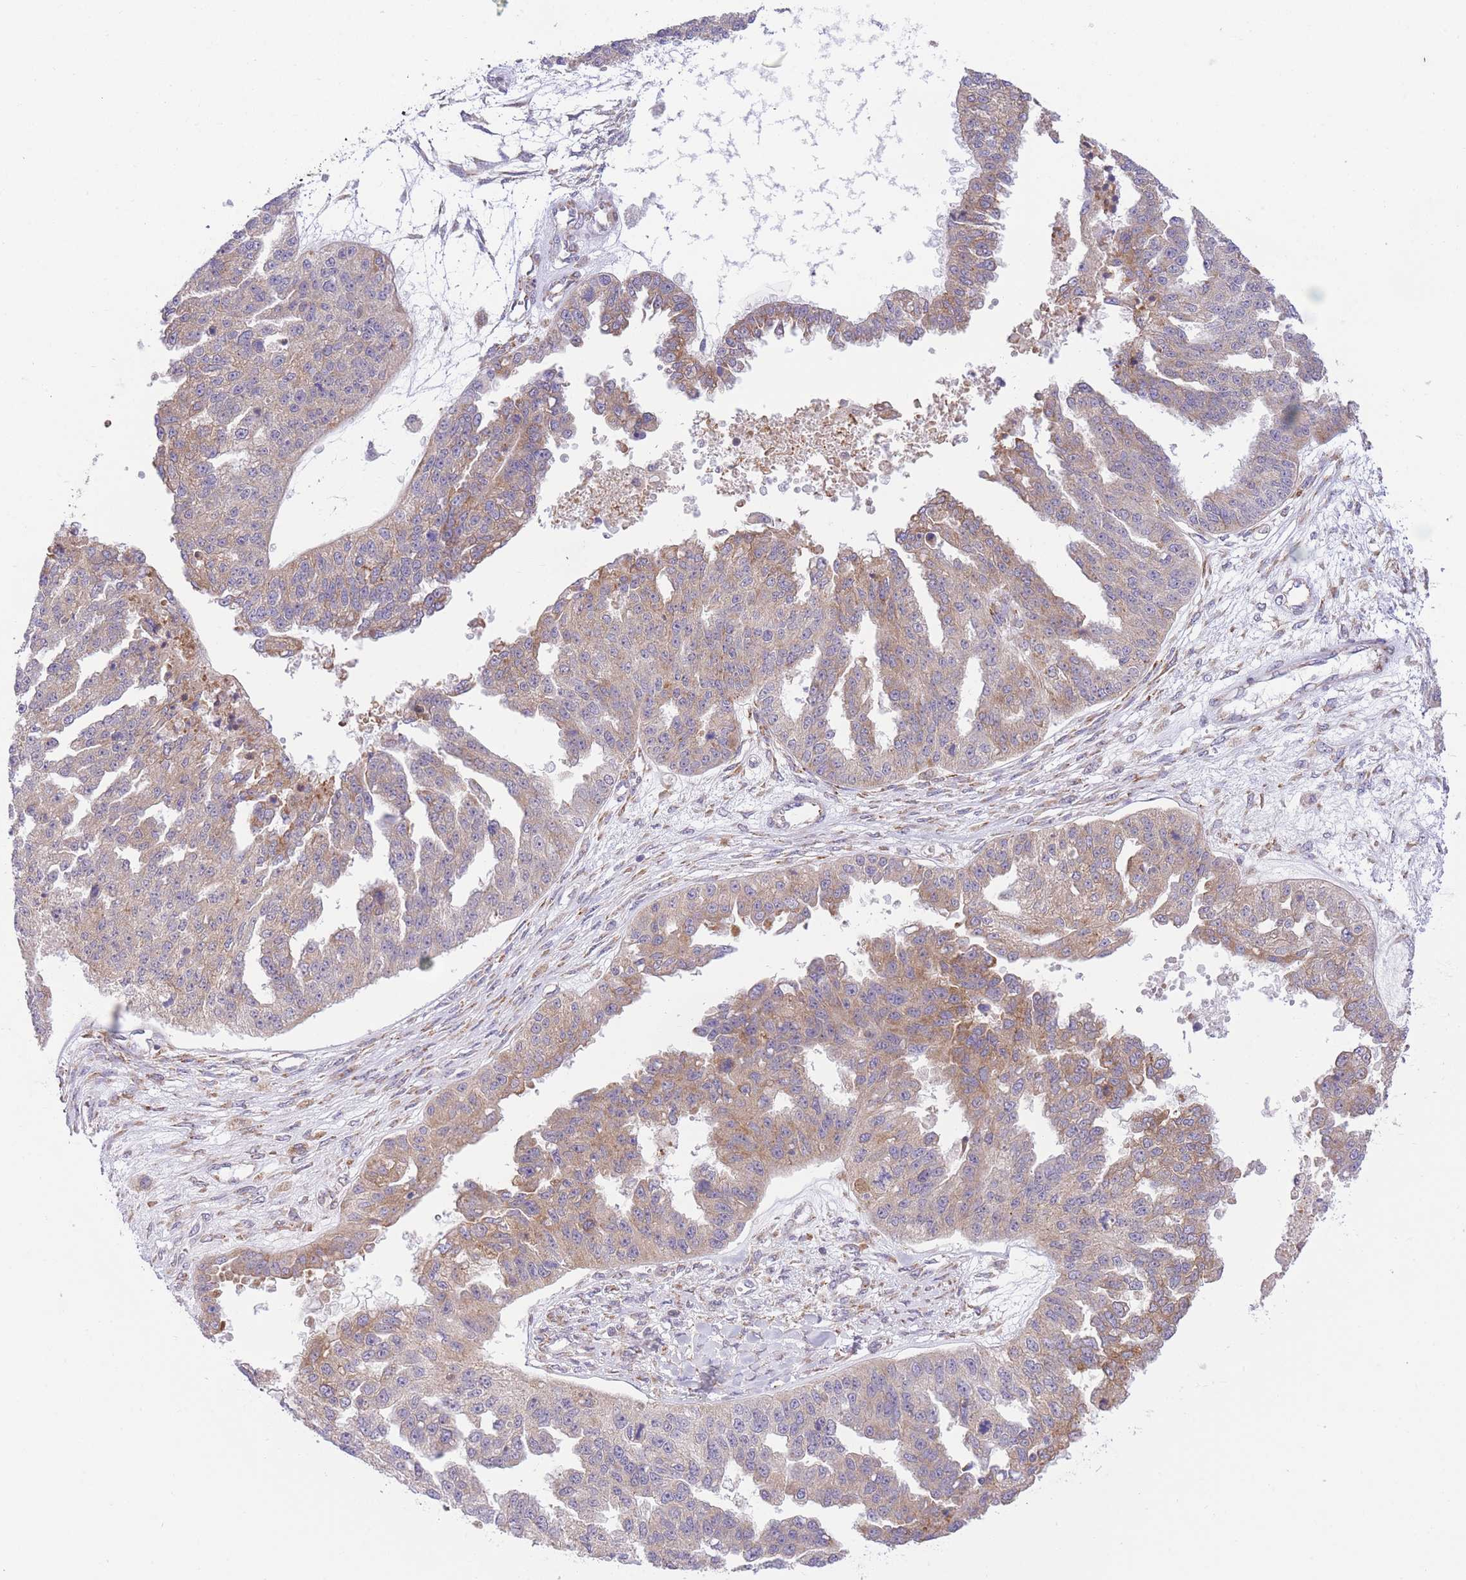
{"staining": {"intensity": "moderate", "quantity": ">75%", "location": "cytoplasmic/membranous"}, "tissue": "ovarian cancer", "cell_type": "Tumor cells", "image_type": "cancer", "snomed": [{"axis": "morphology", "description": "Cystadenocarcinoma, serous, NOS"}, {"axis": "topography", "description": "Ovary"}], "caption": "The photomicrograph shows immunohistochemical staining of ovarian serous cystadenocarcinoma. There is moderate cytoplasmic/membranous positivity is appreciated in about >75% of tumor cells. (IHC, brightfield microscopy, high magnification).", "gene": "EXOSC8", "patient": {"sex": "female", "age": 58}}